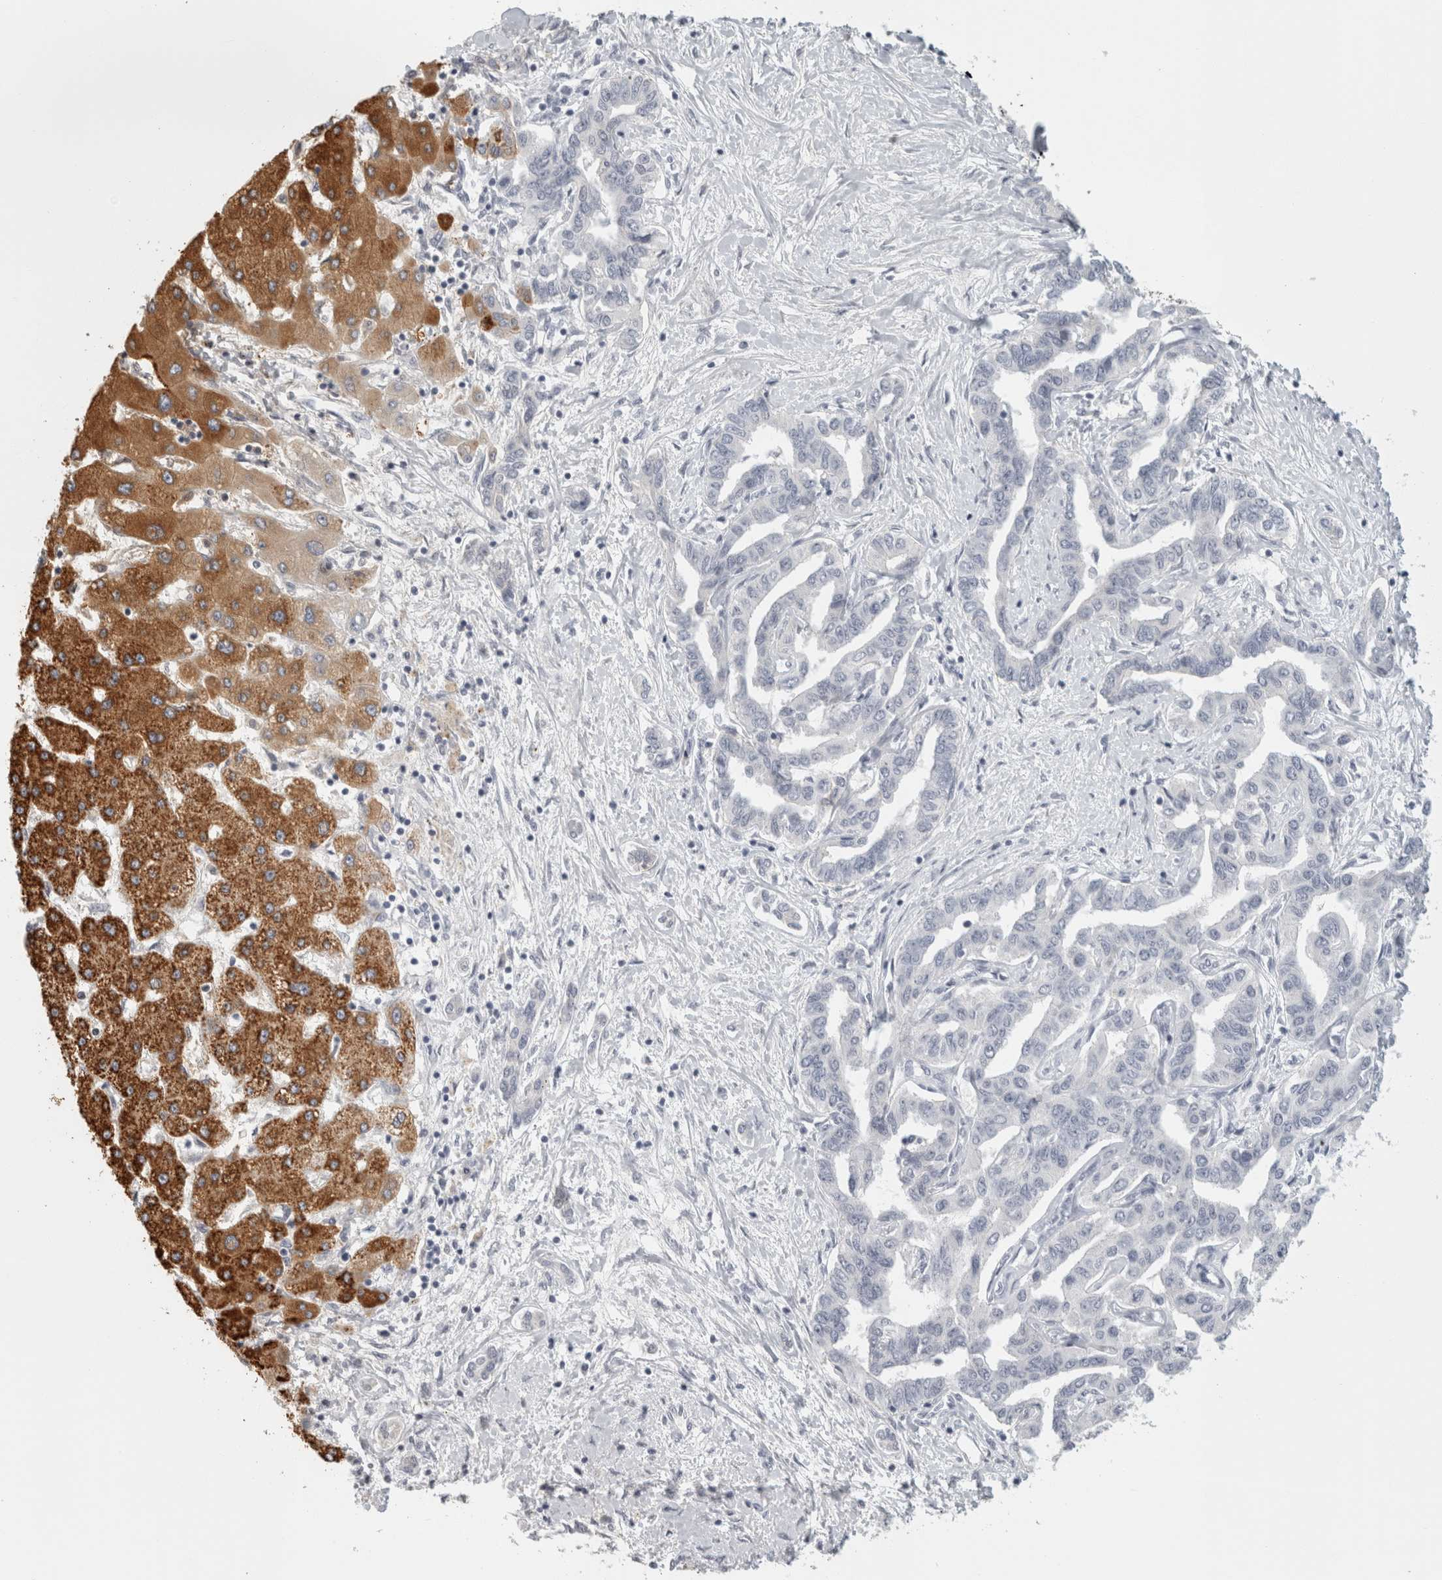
{"staining": {"intensity": "negative", "quantity": "none", "location": "none"}, "tissue": "liver cancer", "cell_type": "Tumor cells", "image_type": "cancer", "snomed": [{"axis": "morphology", "description": "Cholangiocarcinoma"}, {"axis": "topography", "description": "Liver"}], "caption": "Image shows no significant protein staining in tumor cells of cholangiocarcinoma (liver).", "gene": "FBLIM1", "patient": {"sex": "male", "age": 59}}